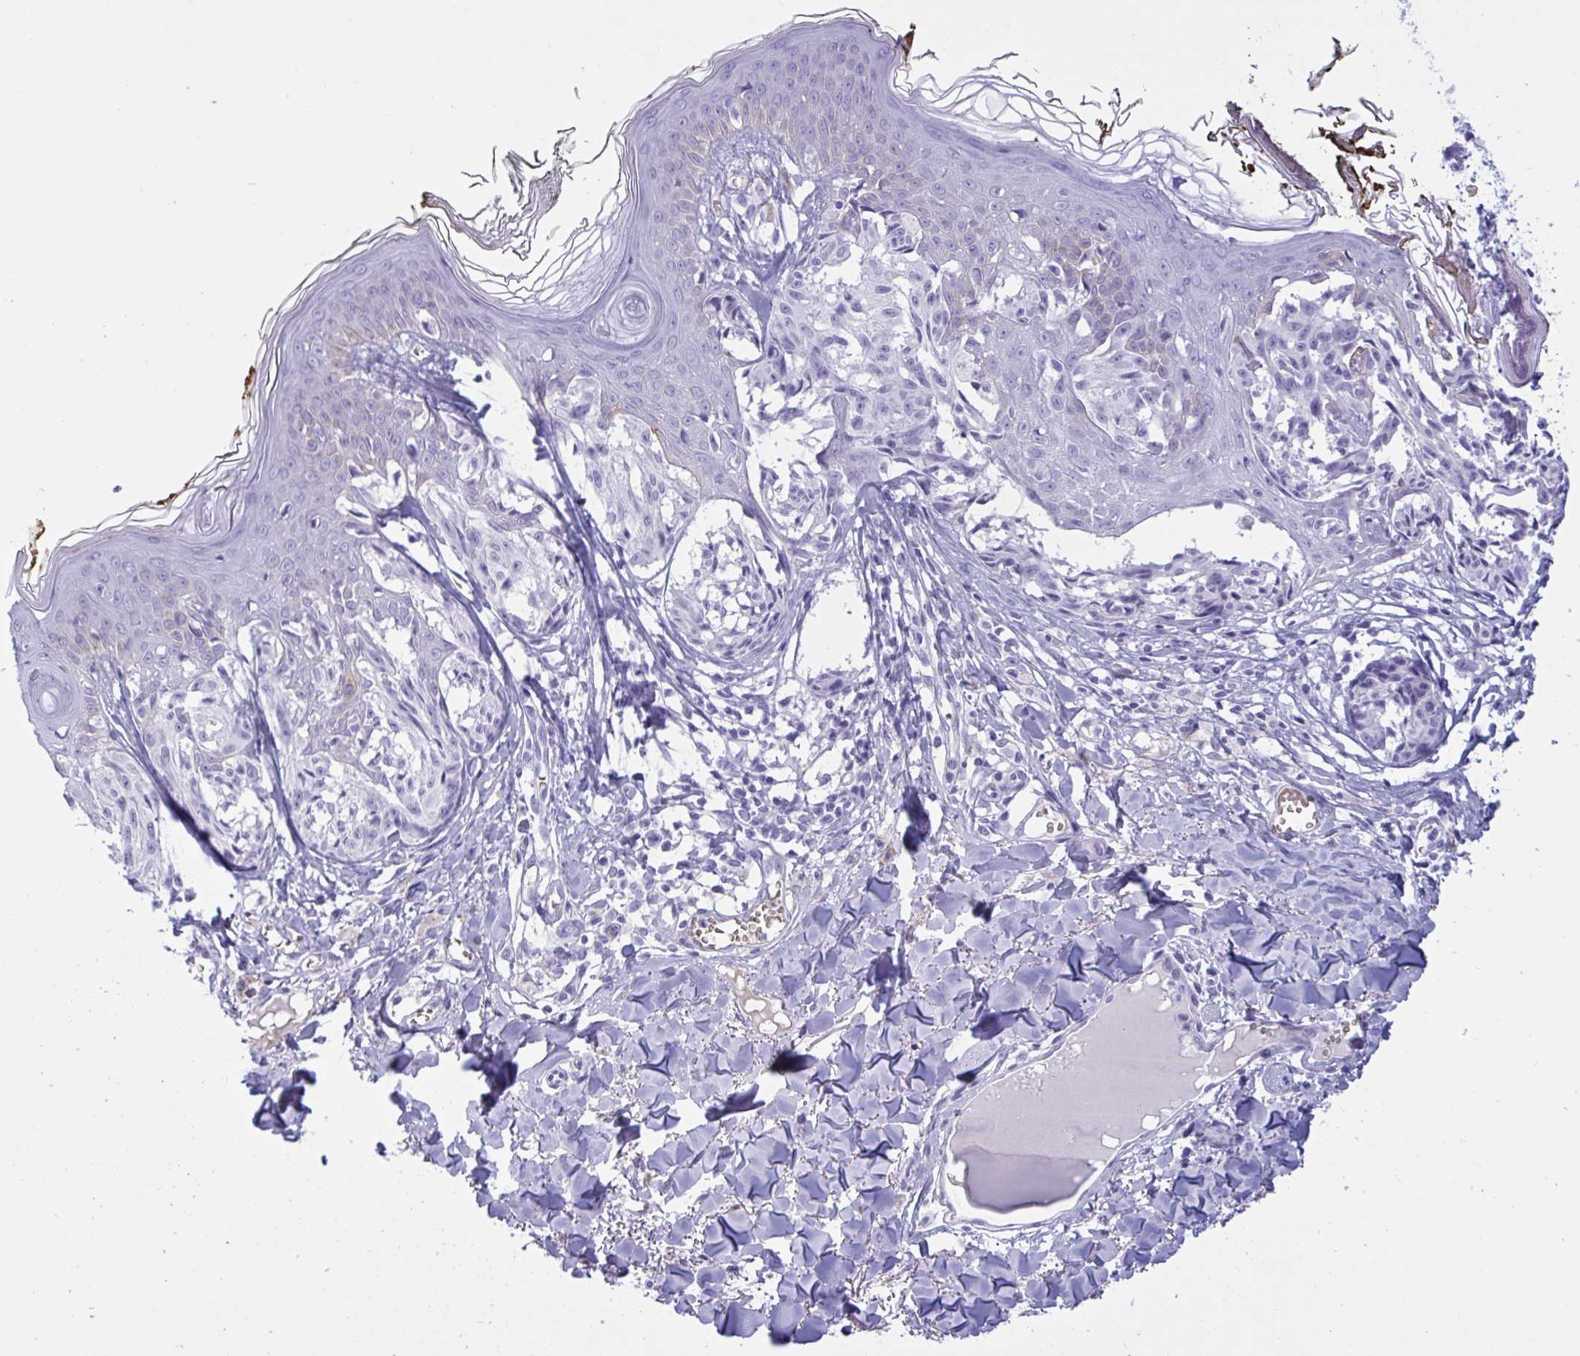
{"staining": {"intensity": "negative", "quantity": "none", "location": "none"}, "tissue": "melanoma", "cell_type": "Tumor cells", "image_type": "cancer", "snomed": [{"axis": "morphology", "description": "Malignant melanoma, NOS"}, {"axis": "topography", "description": "Skin"}], "caption": "Histopathology image shows no protein positivity in tumor cells of melanoma tissue.", "gene": "SLC2A1", "patient": {"sex": "female", "age": 43}}